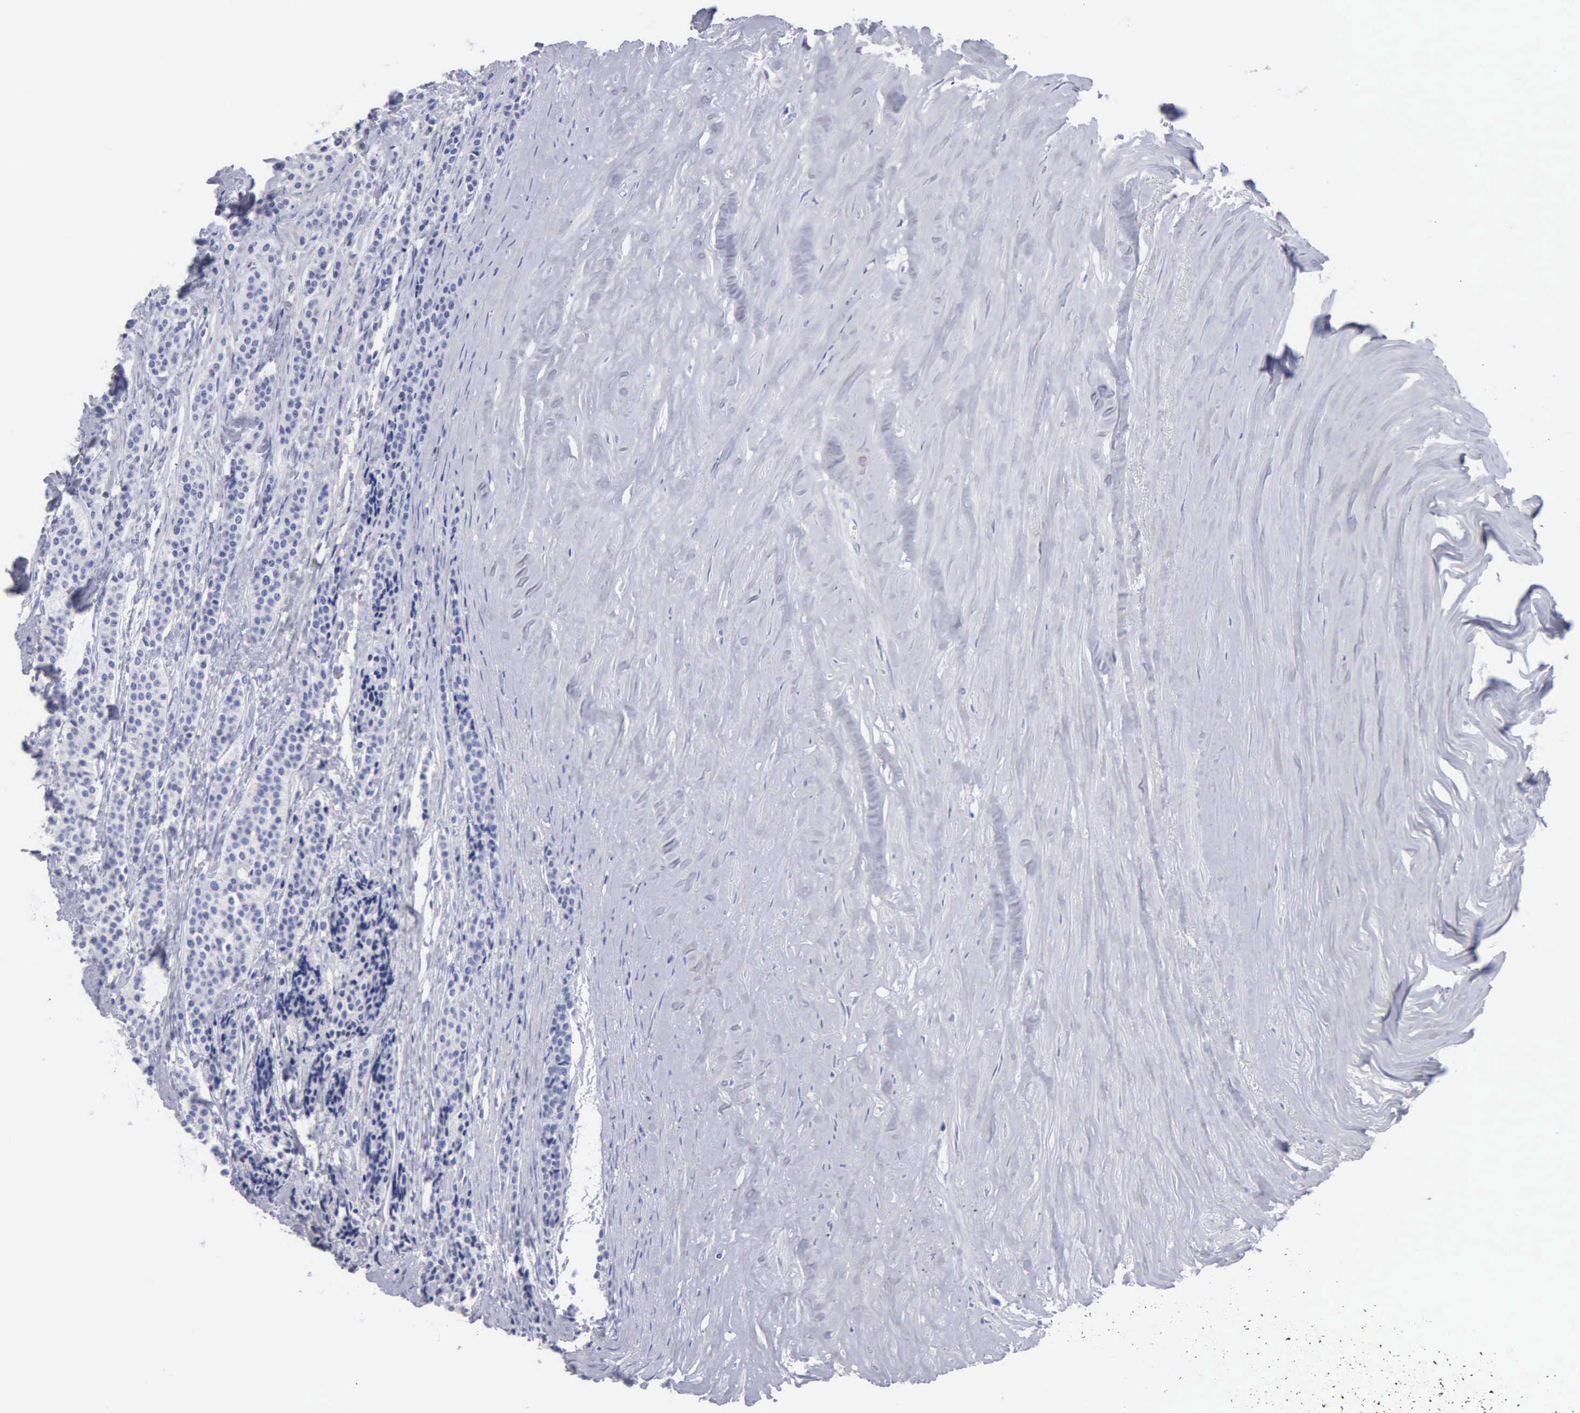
{"staining": {"intensity": "negative", "quantity": "none", "location": "none"}, "tissue": "carcinoid", "cell_type": "Tumor cells", "image_type": "cancer", "snomed": [{"axis": "morphology", "description": "Carcinoid, malignant, NOS"}, {"axis": "topography", "description": "Small intestine"}], "caption": "Photomicrograph shows no protein expression in tumor cells of carcinoid tissue.", "gene": "CYP19A1", "patient": {"sex": "male", "age": 63}}